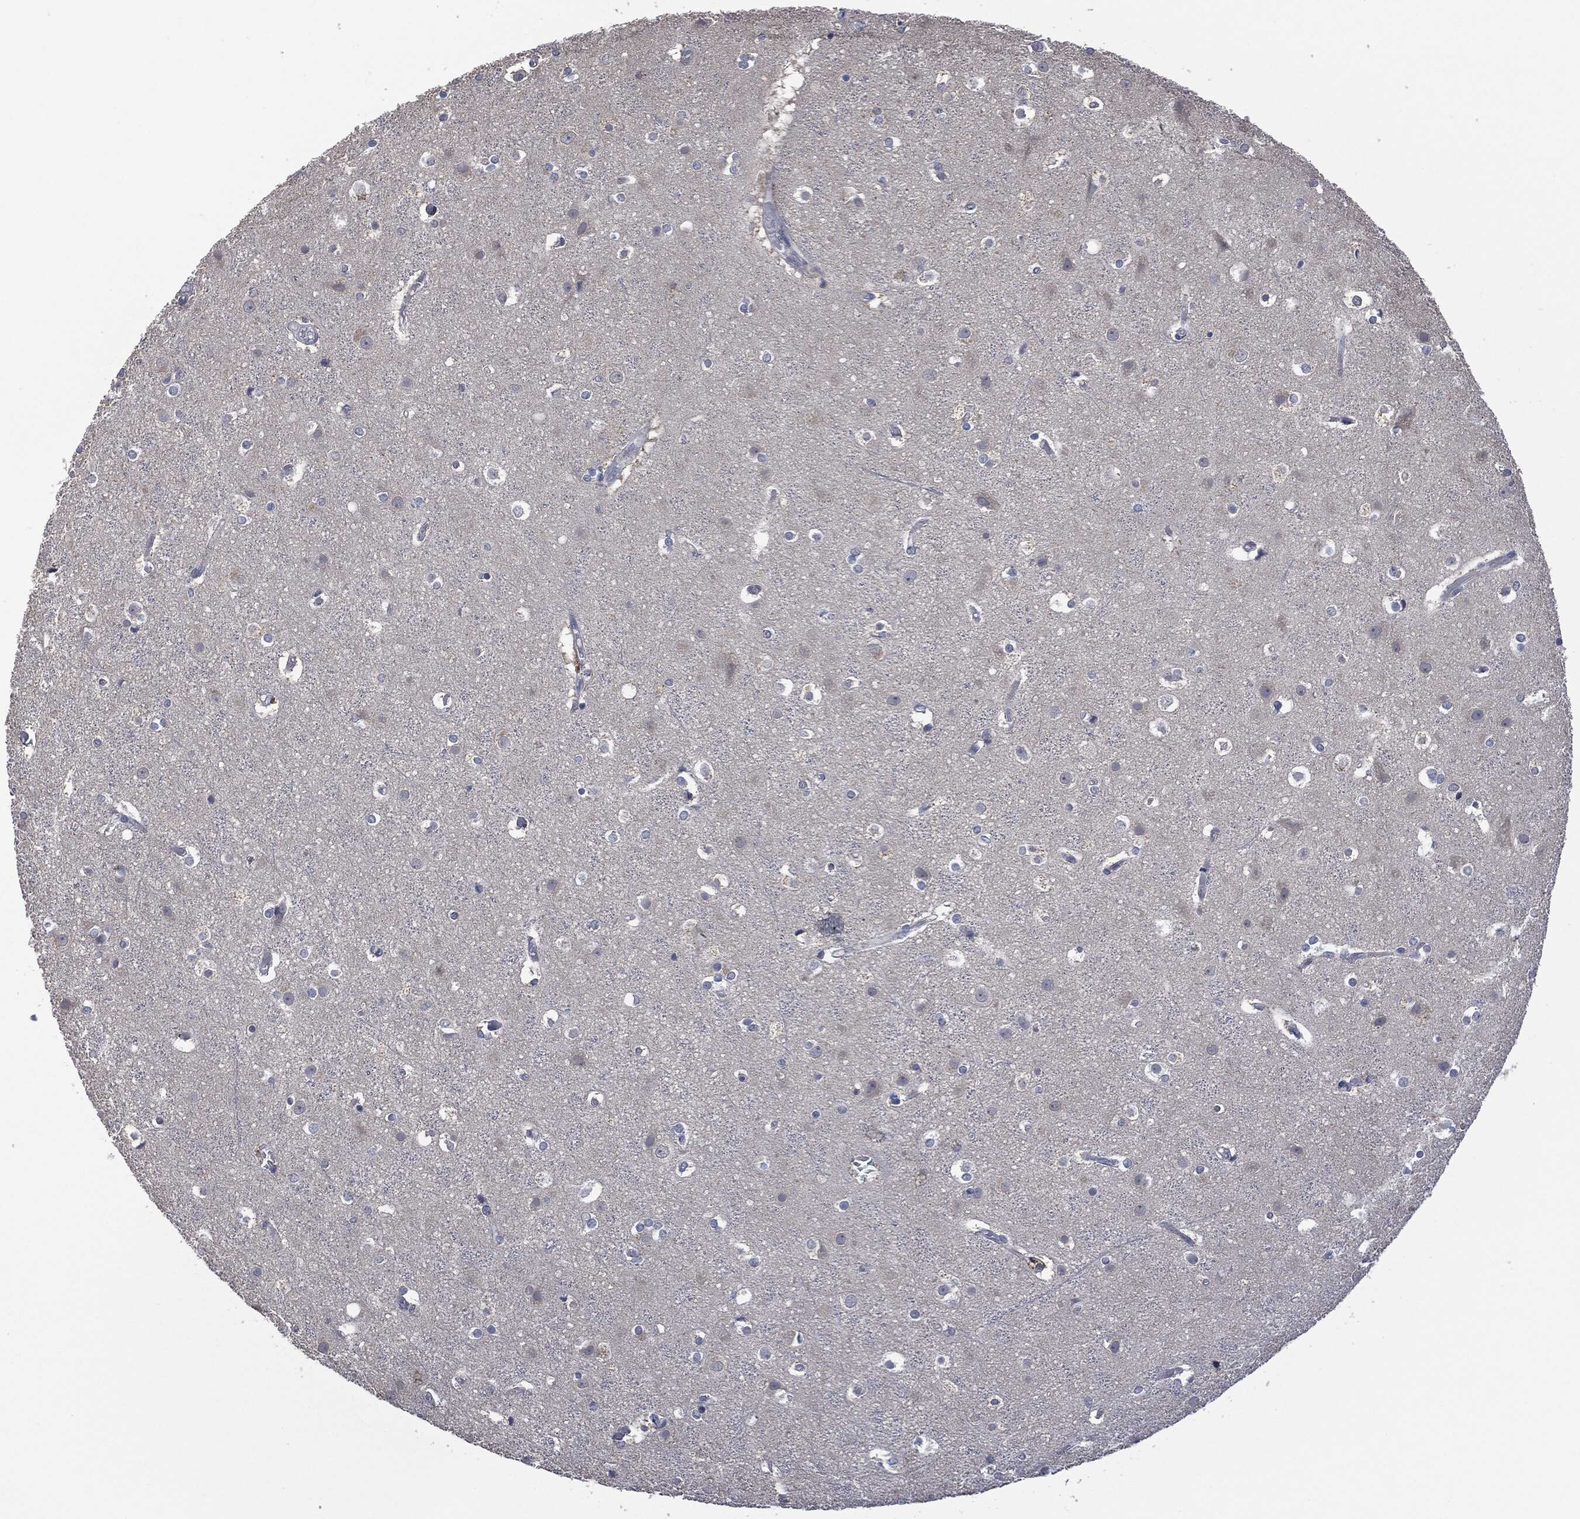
{"staining": {"intensity": "negative", "quantity": "none", "location": "none"}, "tissue": "cerebral cortex", "cell_type": "Endothelial cells", "image_type": "normal", "snomed": [{"axis": "morphology", "description": "Normal tissue, NOS"}, {"axis": "topography", "description": "Cerebral cortex"}], "caption": "A high-resolution photomicrograph shows immunohistochemistry staining of benign cerebral cortex, which shows no significant expression in endothelial cells. (DAB immunohistochemistry with hematoxylin counter stain).", "gene": "IL1RN", "patient": {"sex": "female", "age": 52}}